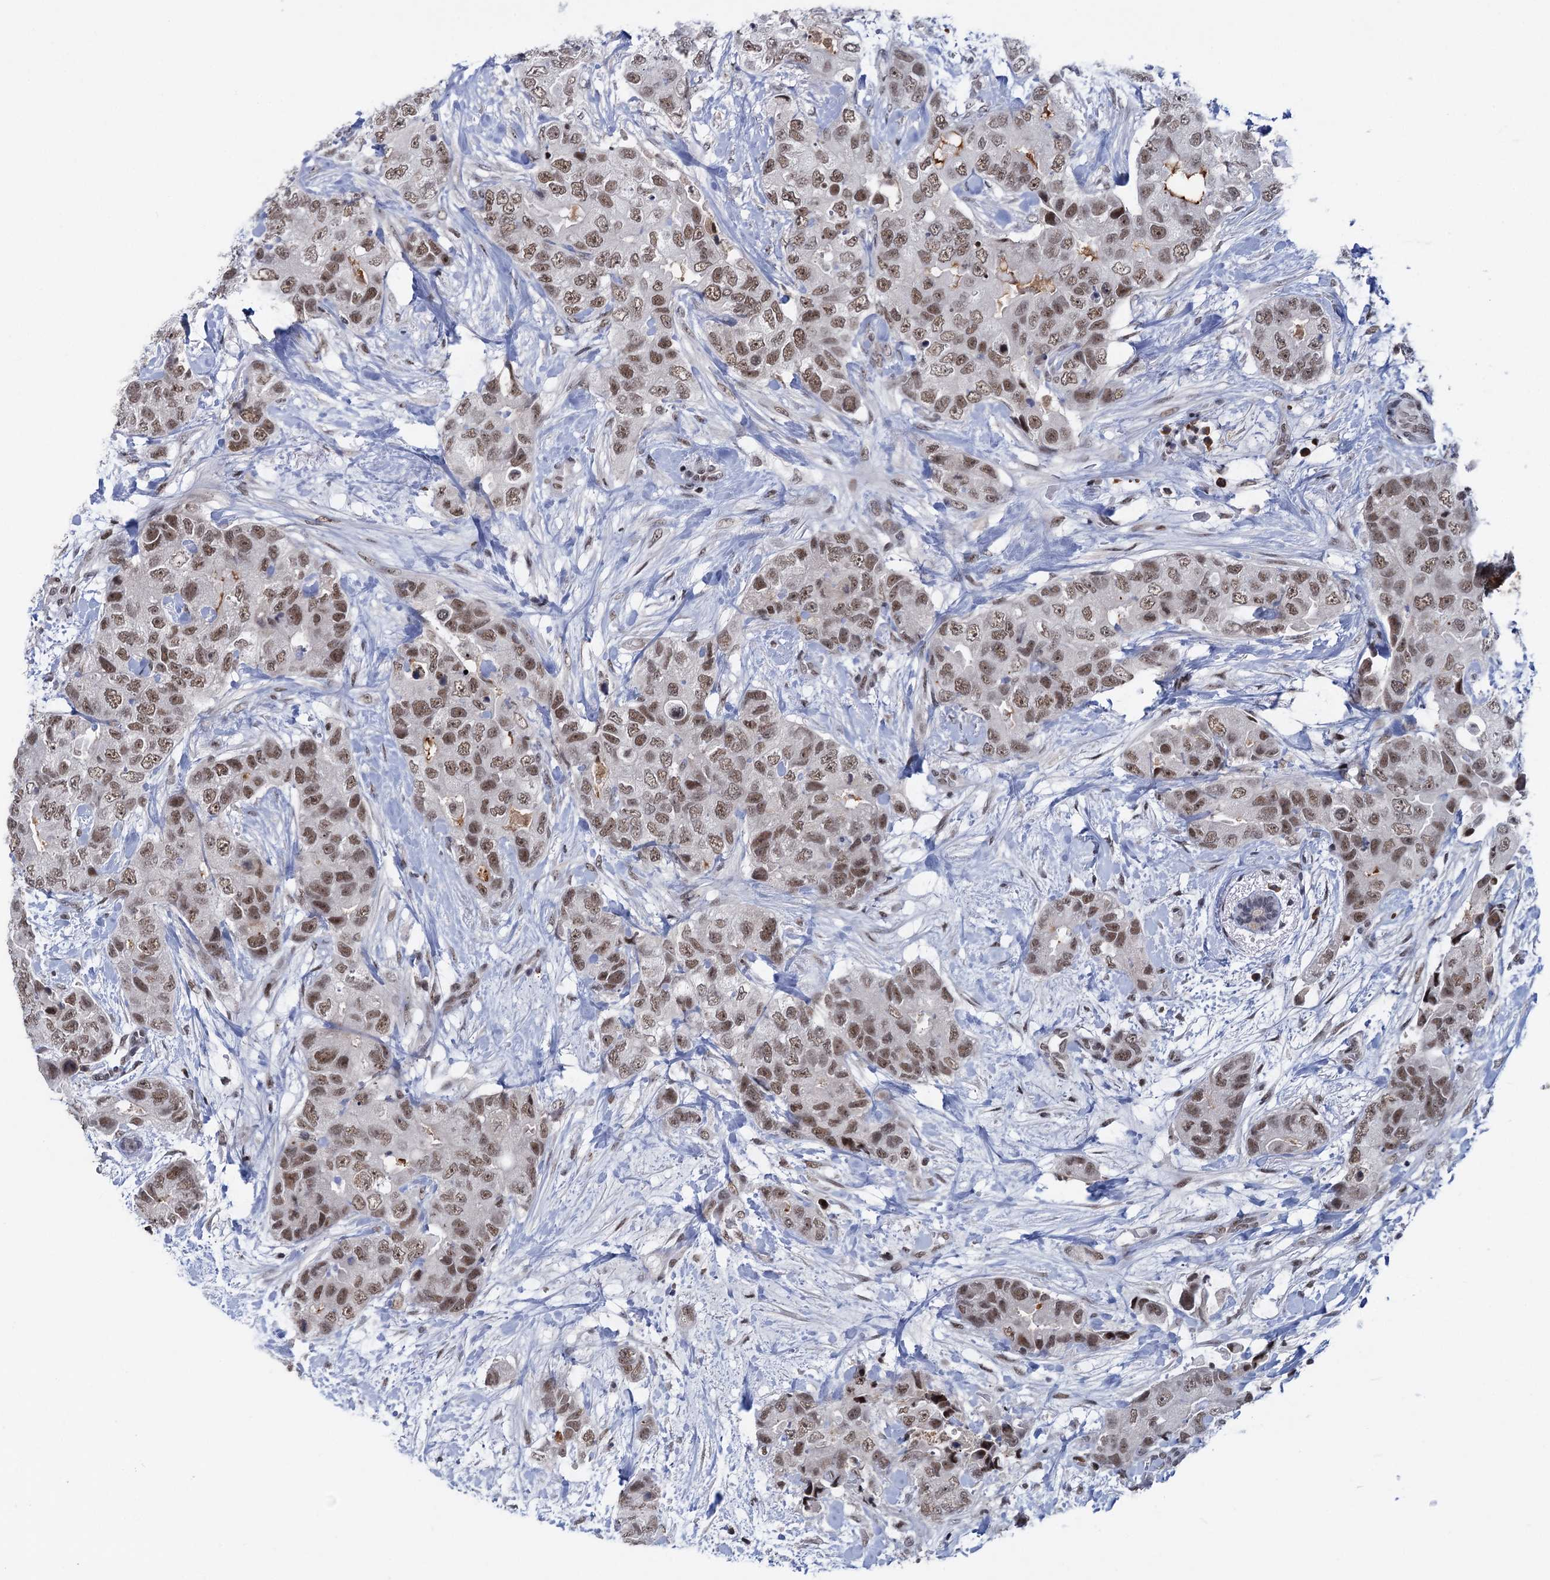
{"staining": {"intensity": "moderate", "quantity": ">75%", "location": "nuclear"}, "tissue": "breast cancer", "cell_type": "Tumor cells", "image_type": "cancer", "snomed": [{"axis": "morphology", "description": "Duct carcinoma"}, {"axis": "topography", "description": "Breast"}], "caption": "IHC of human breast cancer shows medium levels of moderate nuclear staining in approximately >75% of tumor cells.", "gene": "ZCCHC10", "patient": {"sex": "female", "age": 62}}